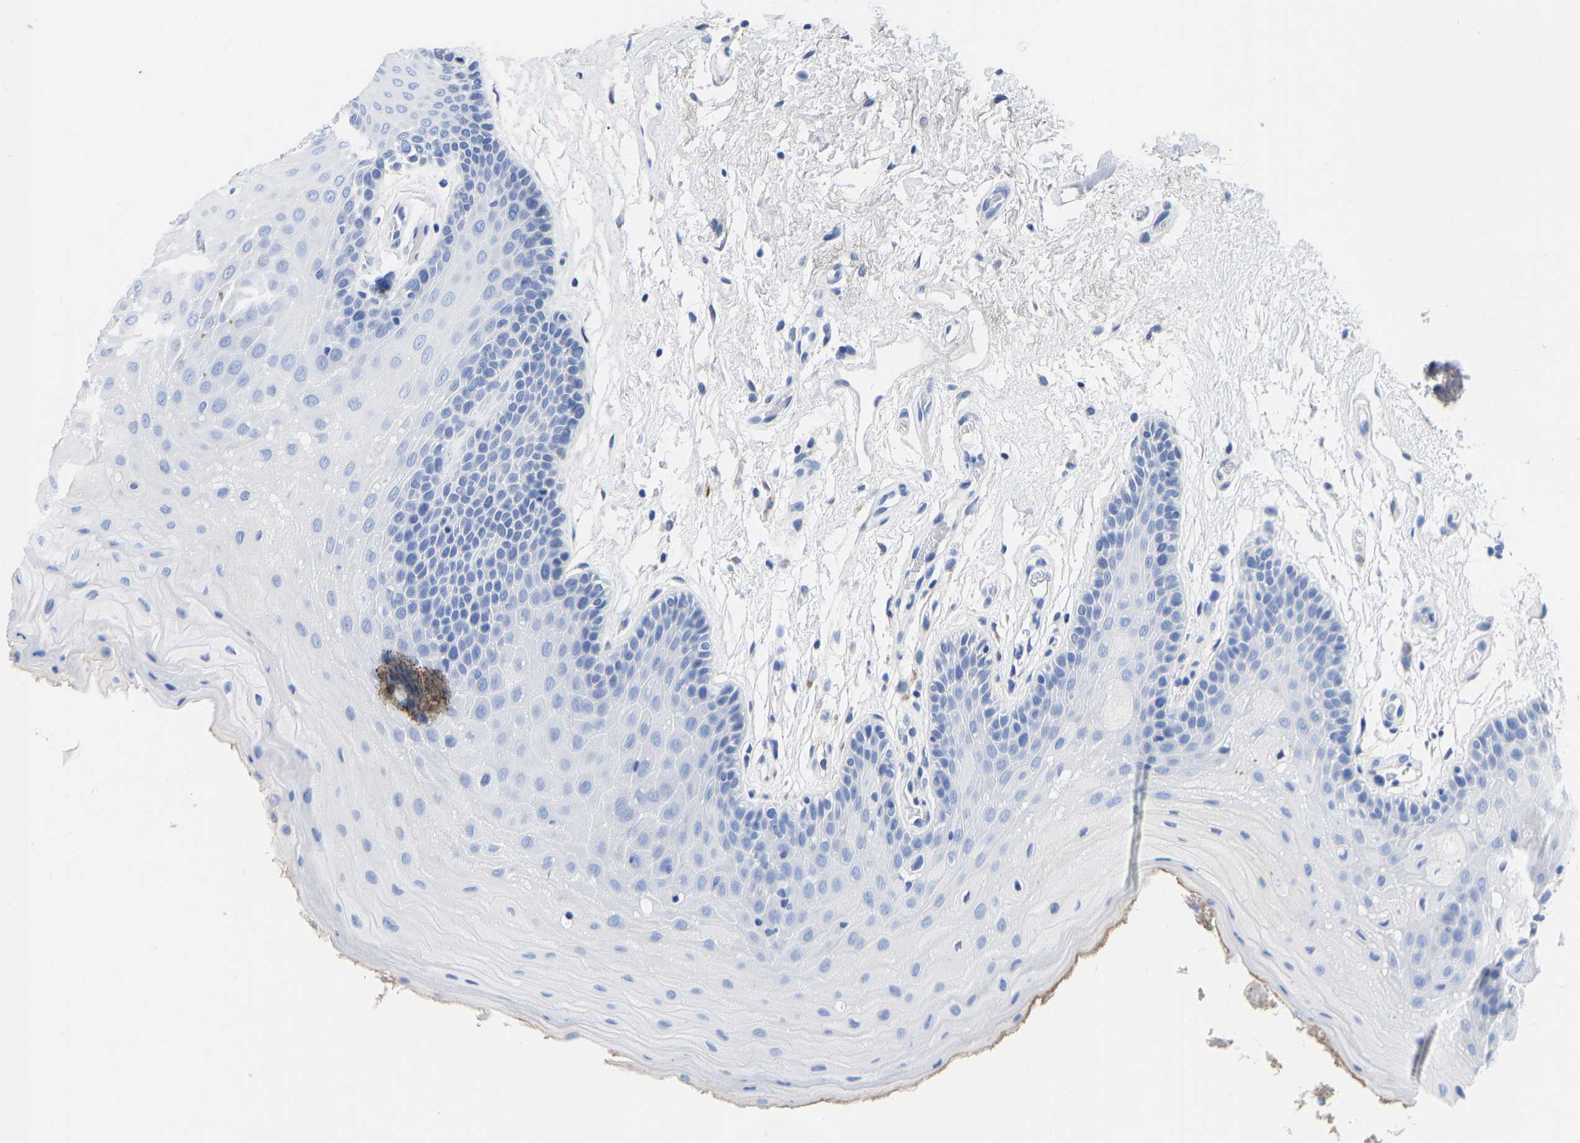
{"staining": {"intensity": "negative", "quantity": "none", "location": "none"}, "tissue": "oral mucosa", "cell_type": "Squamous epithelial cells", "image_type": "normal", "snomed": [{"axis": "morphology", "description": "Normal tissue, NOS"}, {"axis": "morphology", "description": "Squamous cell carcinoma, NOS"}, {"axis": "topography", "description": "Oral tissue"}, {"axis": "topography", "description": "Head-Neck"}], "caption": "An immunohistochemistry histopathology image of benign oral mucosa is shown. There is no staining in squamous epithelial cells of oral mucosa. (Brightfield microscopy of DAB immunohistochemistry (IHC) at high magnification).", "gene": "GPA33", "patient": {"sex": "male", "age": 71}}